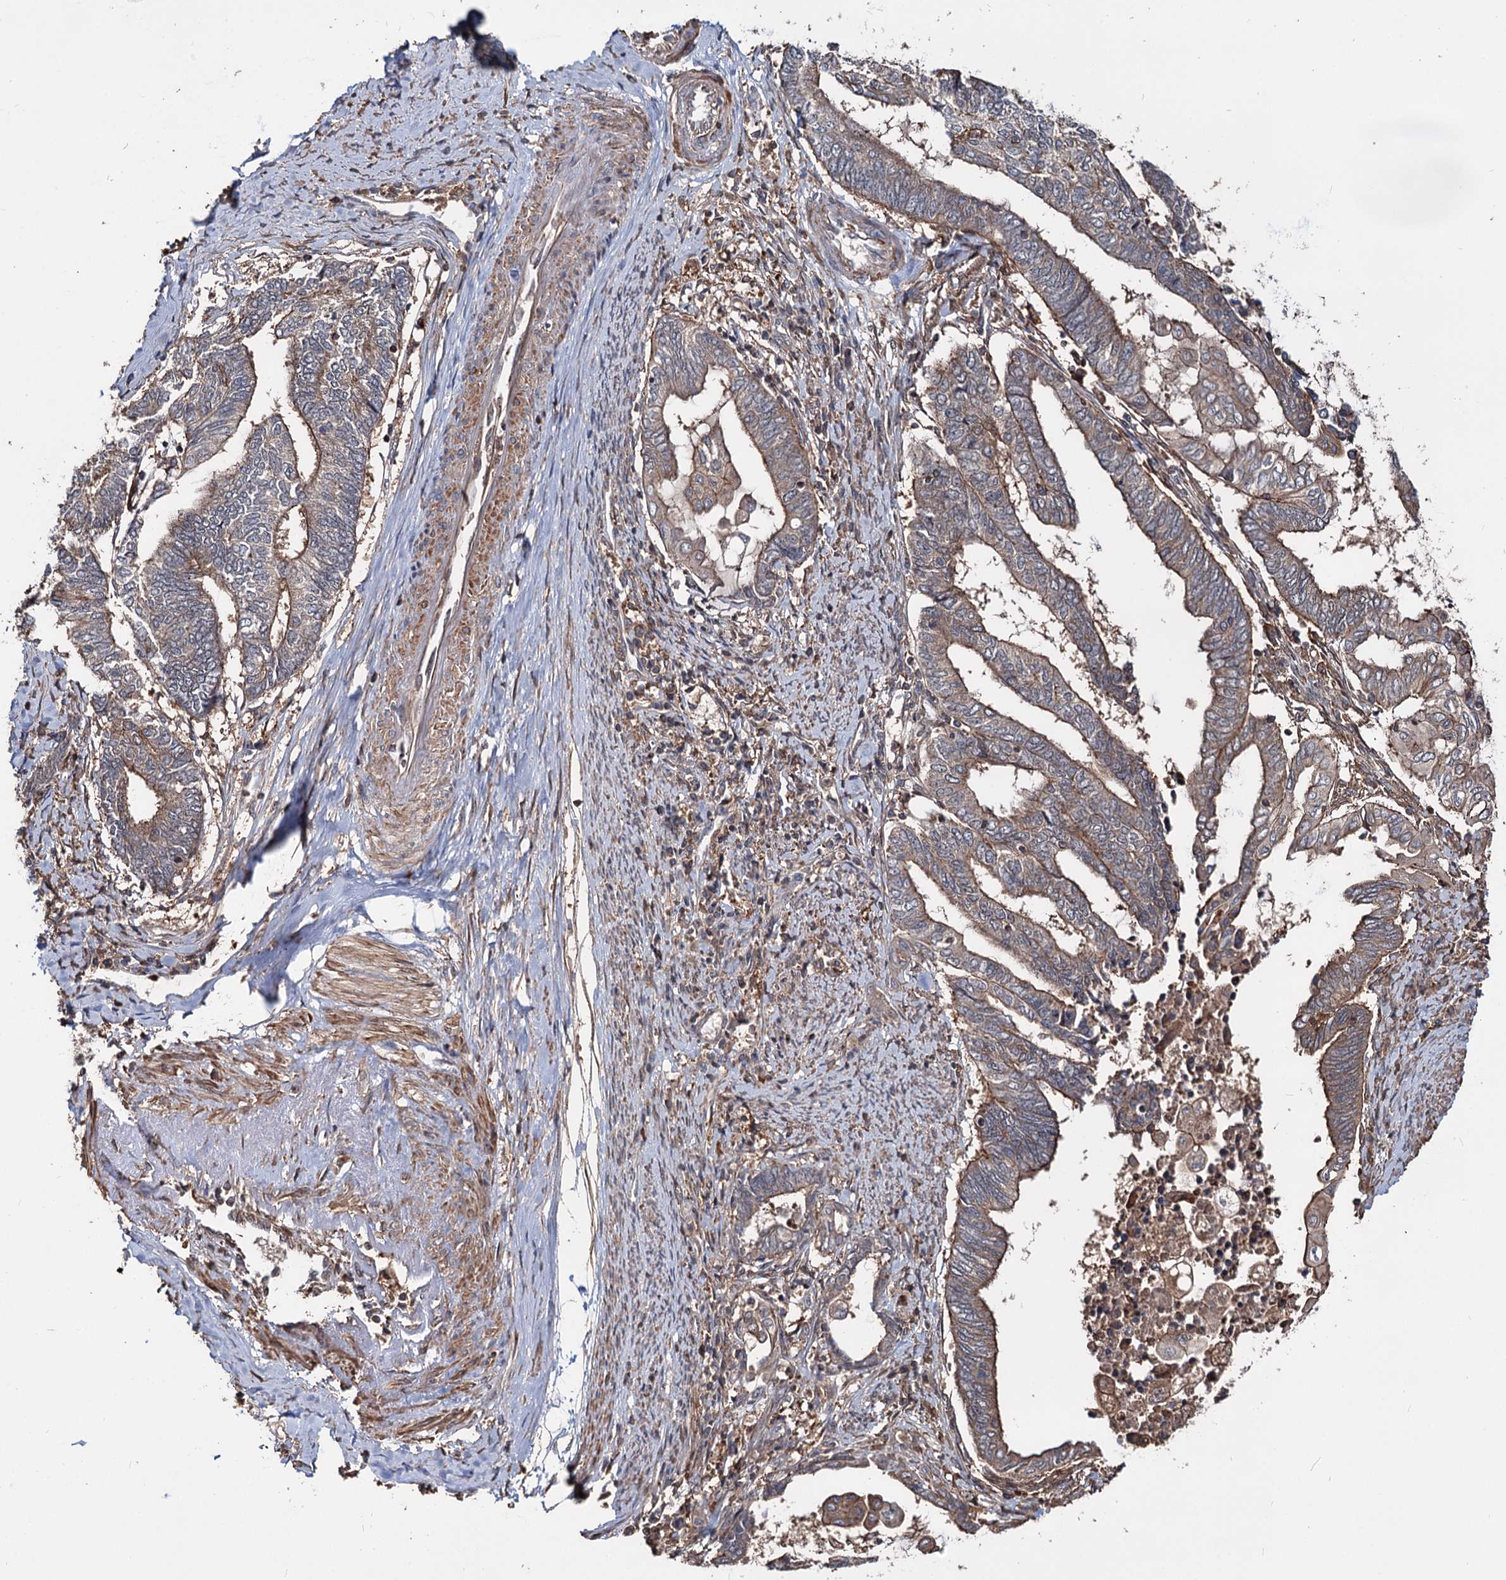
{"staining": {"intensity": "moderate", "quantity": ">75%", "location": "cytoplasmic/membranous"}, "tissue": "endometrial cancer", "cell_type": "Tumor cells", "image_type": "cancer", "snomed": [{"axis": "morphology", "description": "Adenocarcinoma, NOS"}, {"axis": "topography", "description": "Uterus"}, {"axis": "topography", "description": "Endometrium"}], "caption": "Adenocarcinoma (endometrial) stained with a protein marker exhibits moderate staining in tumor cells.", "gene": "GRIP1", "patient": {"sex": "female", "age": 70}}